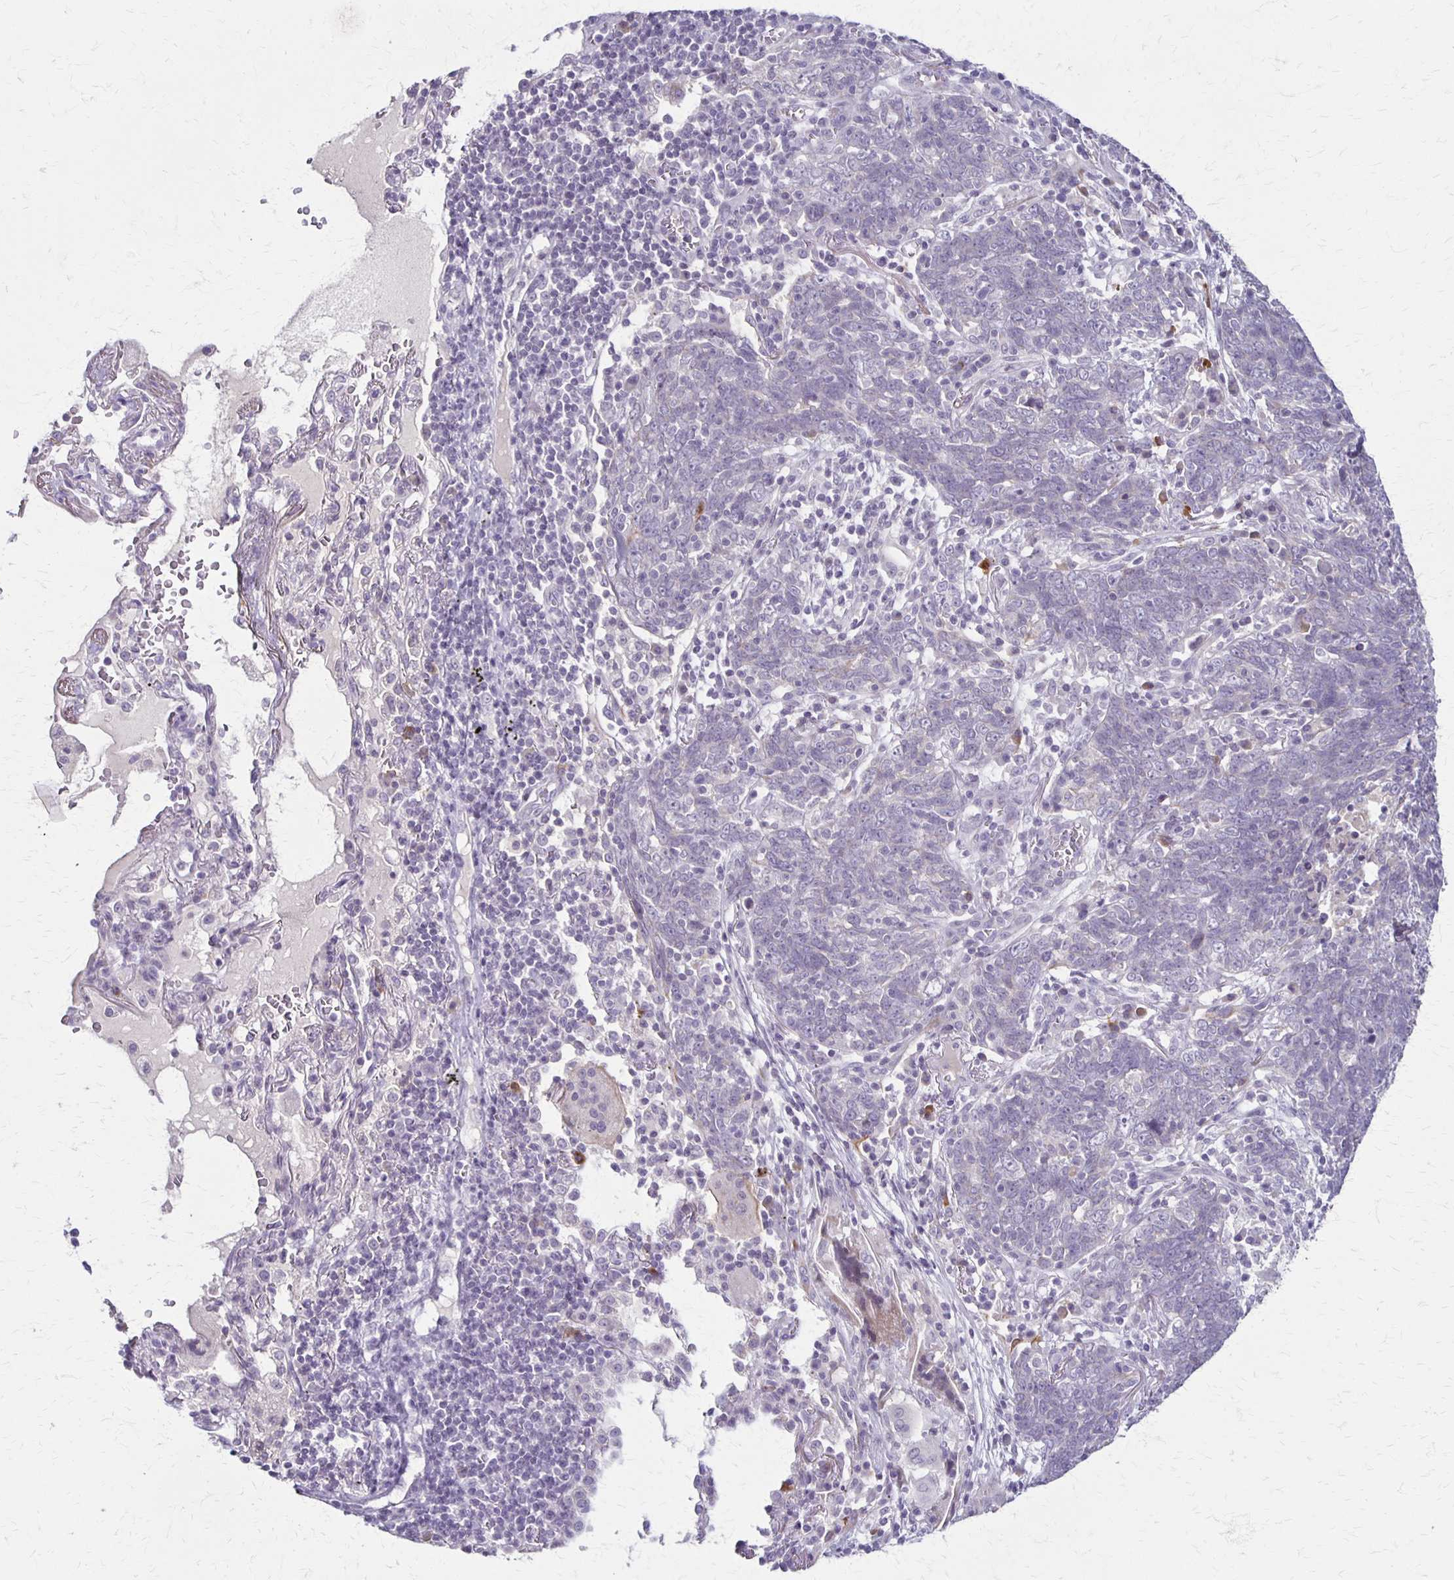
{"staining": {"intensity": "negative", "quantity": "none", "location": "none"}, "tissue": "lung cancer", "cell_type": "Tumor cells", "image_type": "cancer", "snomed": [{"axis": "morphology", "description": "Squamous cell carcinoma, NOS"}, {"axis": "topography", "description": "Lung"}], "caption": "IHC photomicrograph of lung cancer (squamous cell carcinoma) stained for a protein (brown), which demonstrates no positivity in tumor cells. (DAB (3,3'-diaminobenzidine) immunohistochemistry (IHC), high magnification).", "gene": "SLC35E2B", "patient": {"sex": "female", "age": 72}}